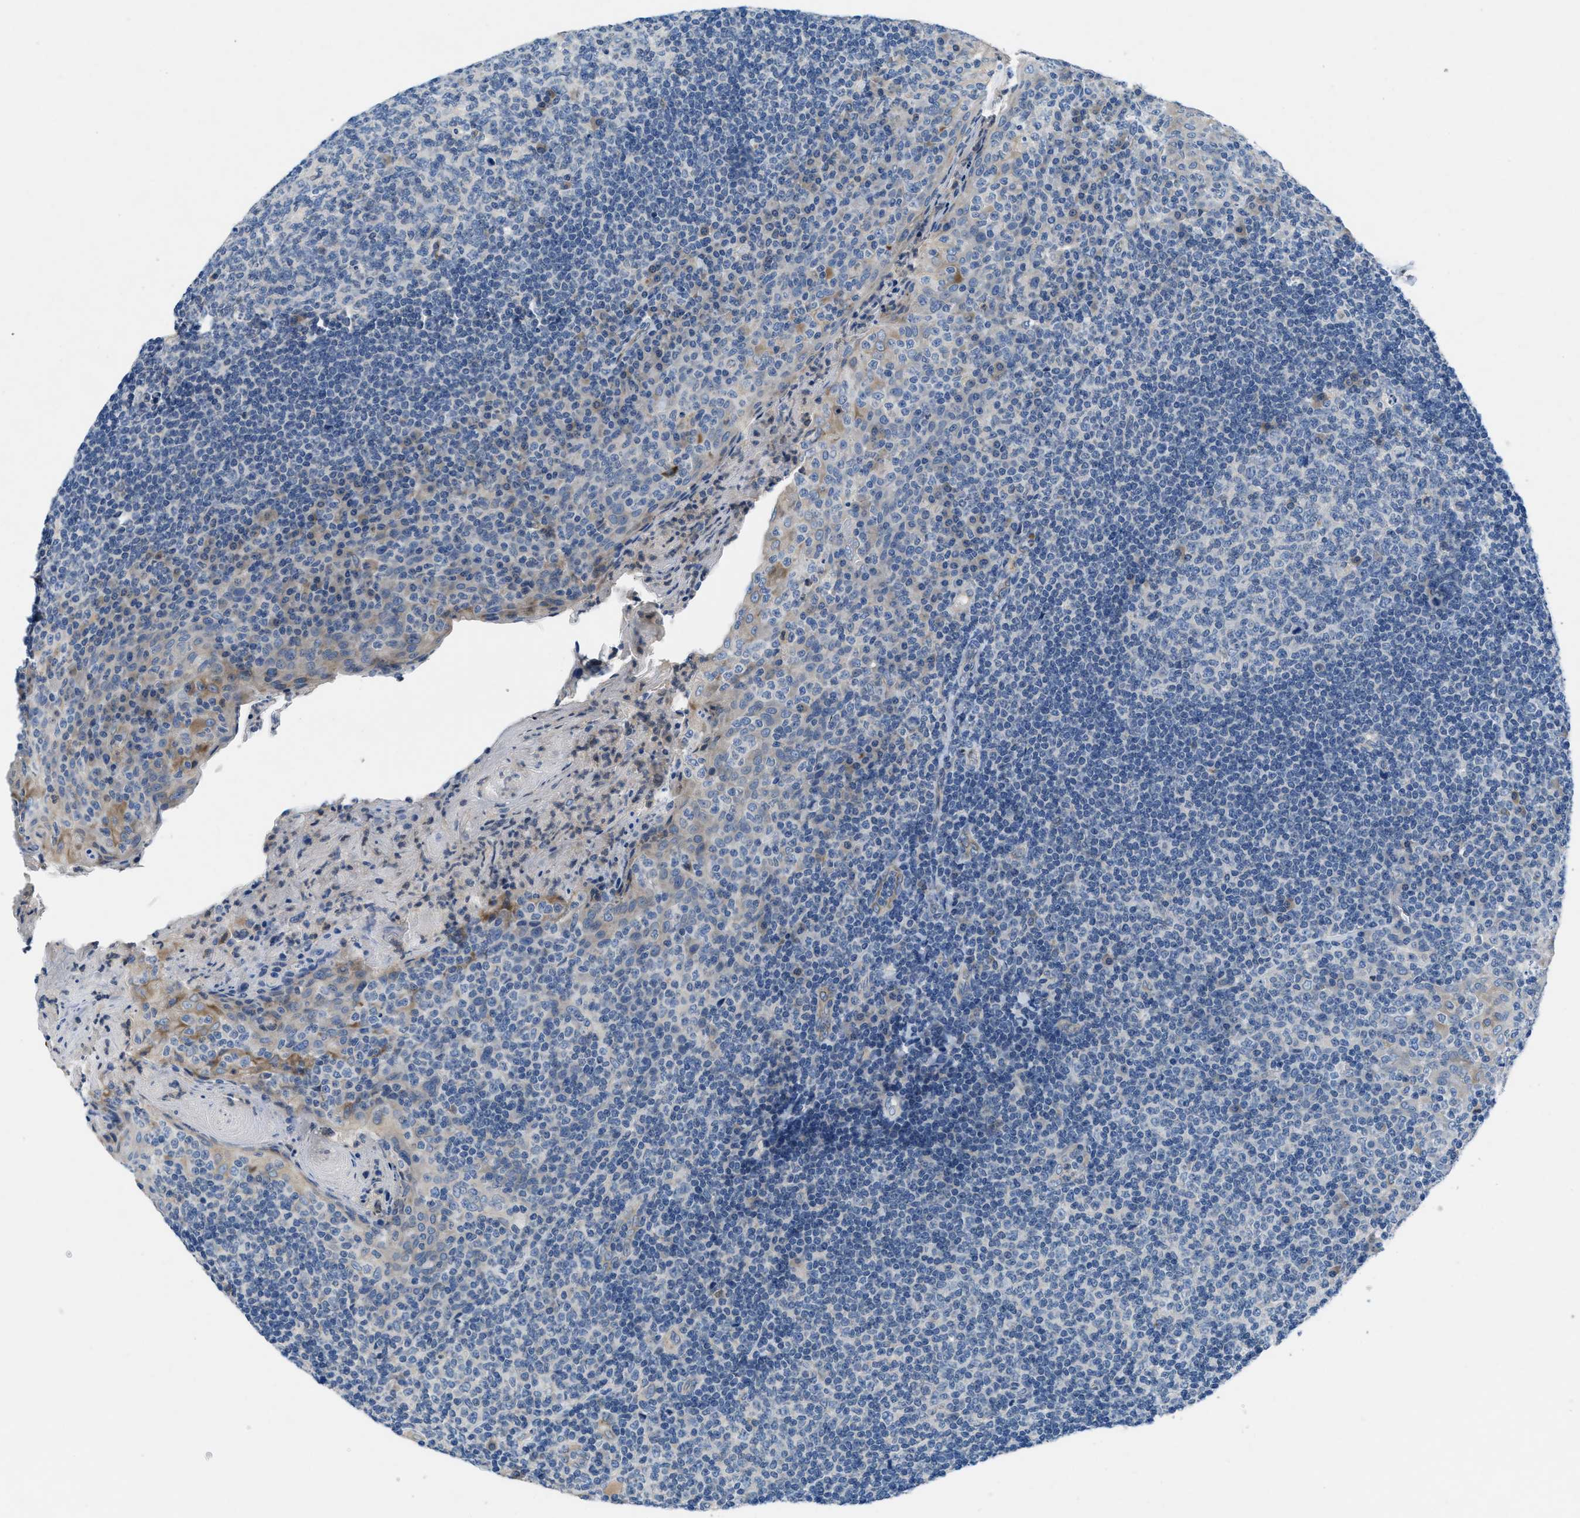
{"staining": {"intensity": "negative", "quantity": "none", "location": "none"}, "tissue": "tonsil", "cell_type": "Germinal center cells", "image_type": "normal", "snomed": [{"axis": "morphology", "description": "Normal tissue, NOS"}, {"axis": "topography", "description": "Tonsil"}], "caption": "This is an immunohistochemistry (IHC) photomicrograph of normal tonsil. There is no expression in germinal center cells.", "gene": "PGR", "patient": {"sex": "male", "age": 17}}